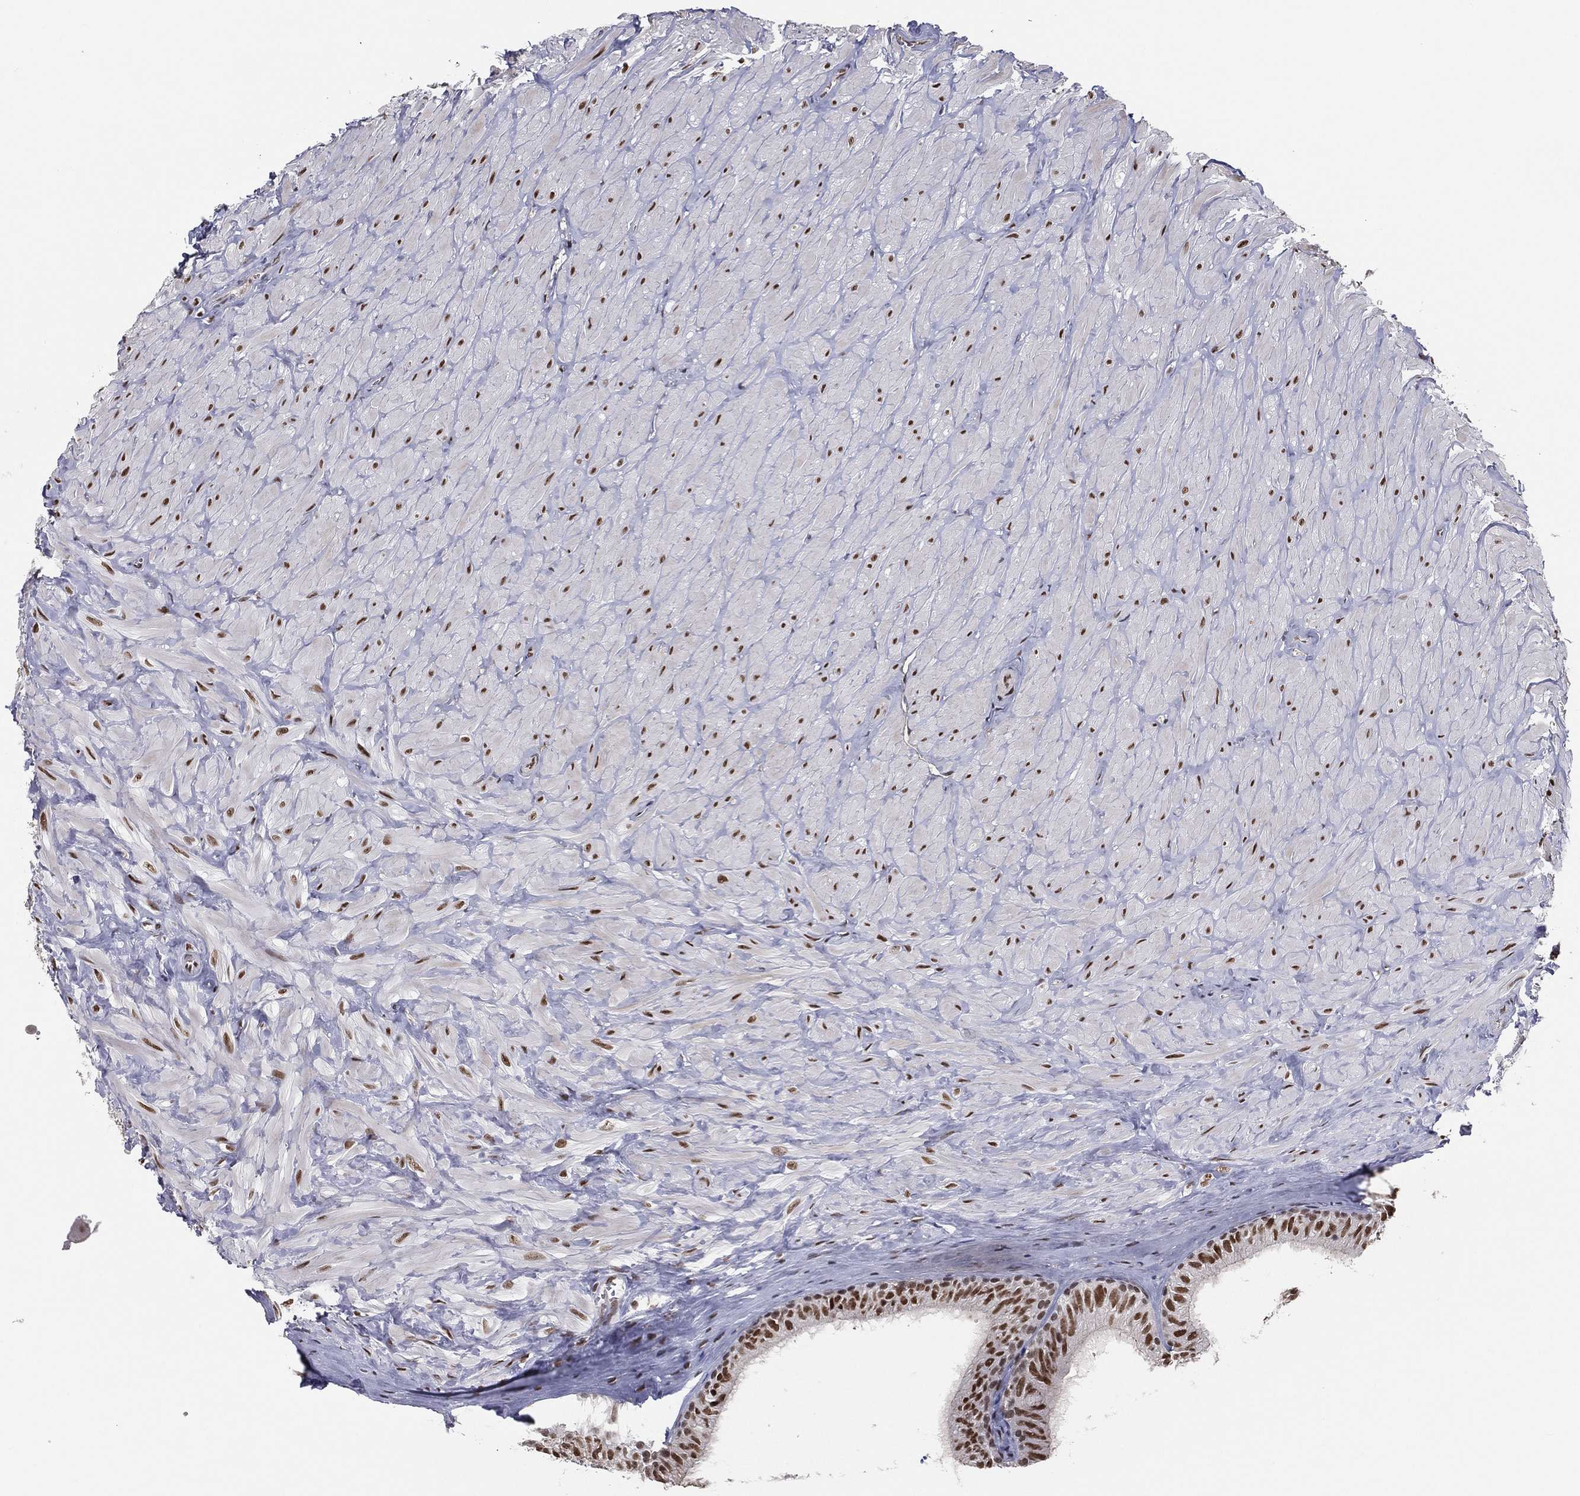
{"staining": {"intensity": "strong", "quantity": "25%-75%", "location": "nuclear"}, "tissue": "epididymis", "cell_type": "Glandular cells", "image_type": "normal", "snomed": [{"axis": "morphology", "description": "Normal tissue, NOS"}, {"axis": "topography", "description": "Epididymis"}], "caption": "DAB (3,3'-diaminobenzidine) immunohistochemical staining of unremarkable human epididymis shows strong nuclear protein staining in about 25%-75% of glandular cells. (DAB (3,3'-diaminobenzidine) IHC, brown staining for protein, blue staining for nuclei).", "gene": "GPALPP1", "patient": {"sex": "male", "age": 32}}